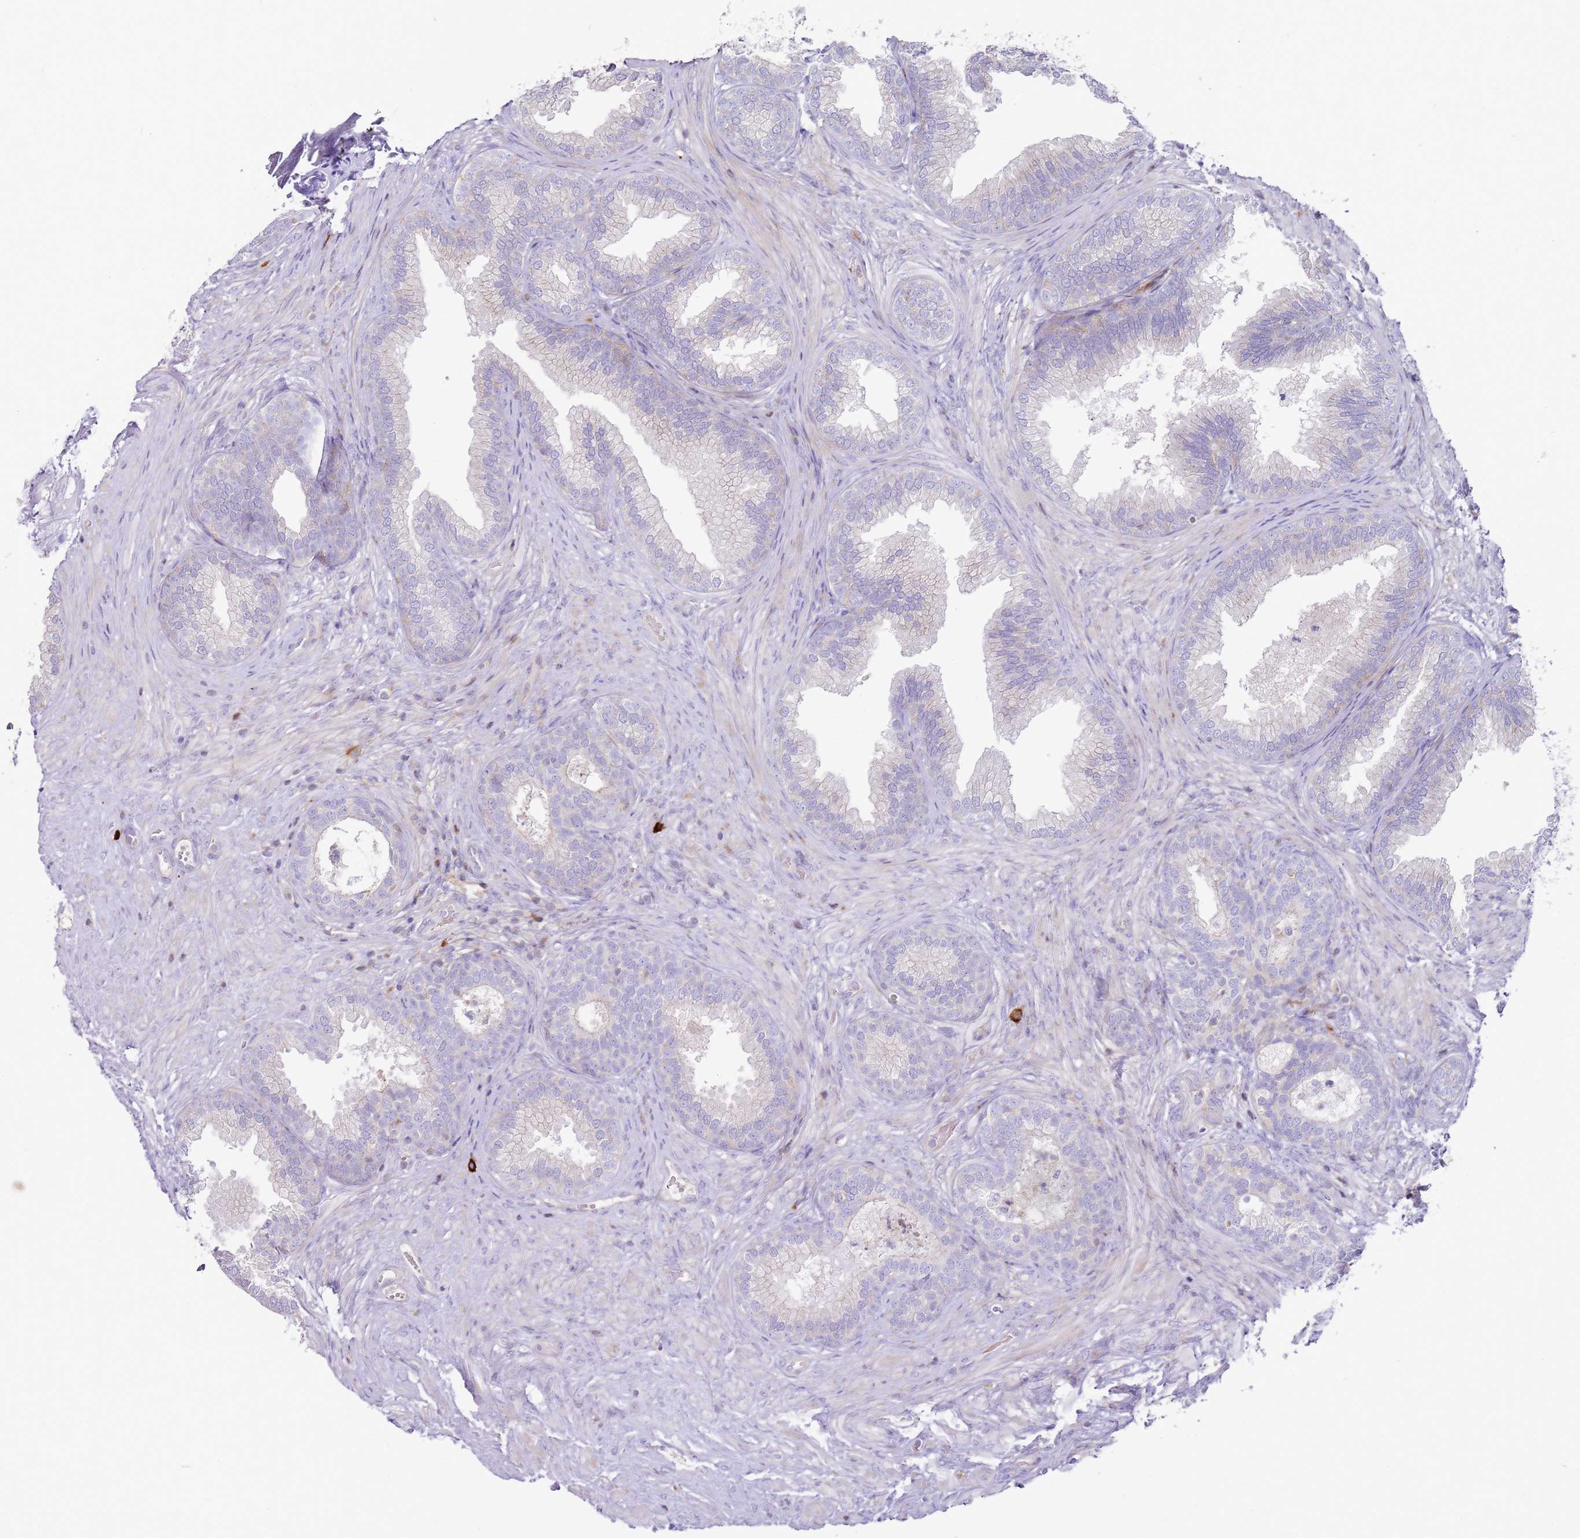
{"staining": {"intensity": "negative", "quantity": "none", "location": "none"}, "tissue": "prostate", "cell_type": "Glandular cells", "image_type": "normal", "snomed": [{"axis": "morphology", "description": "Normal tissue, NOS"}, {"axis": "topography", "description": "Prostate"}], "caption": "Glandular cells show no significant protein expression in normal prostate. (Stains: DAB IHC with hematoxylin counter stain, Microscopy: brightfield microscopy at high magnification).", "gene": "FPR1", "patient": {"sex": "male", "age": 76}}